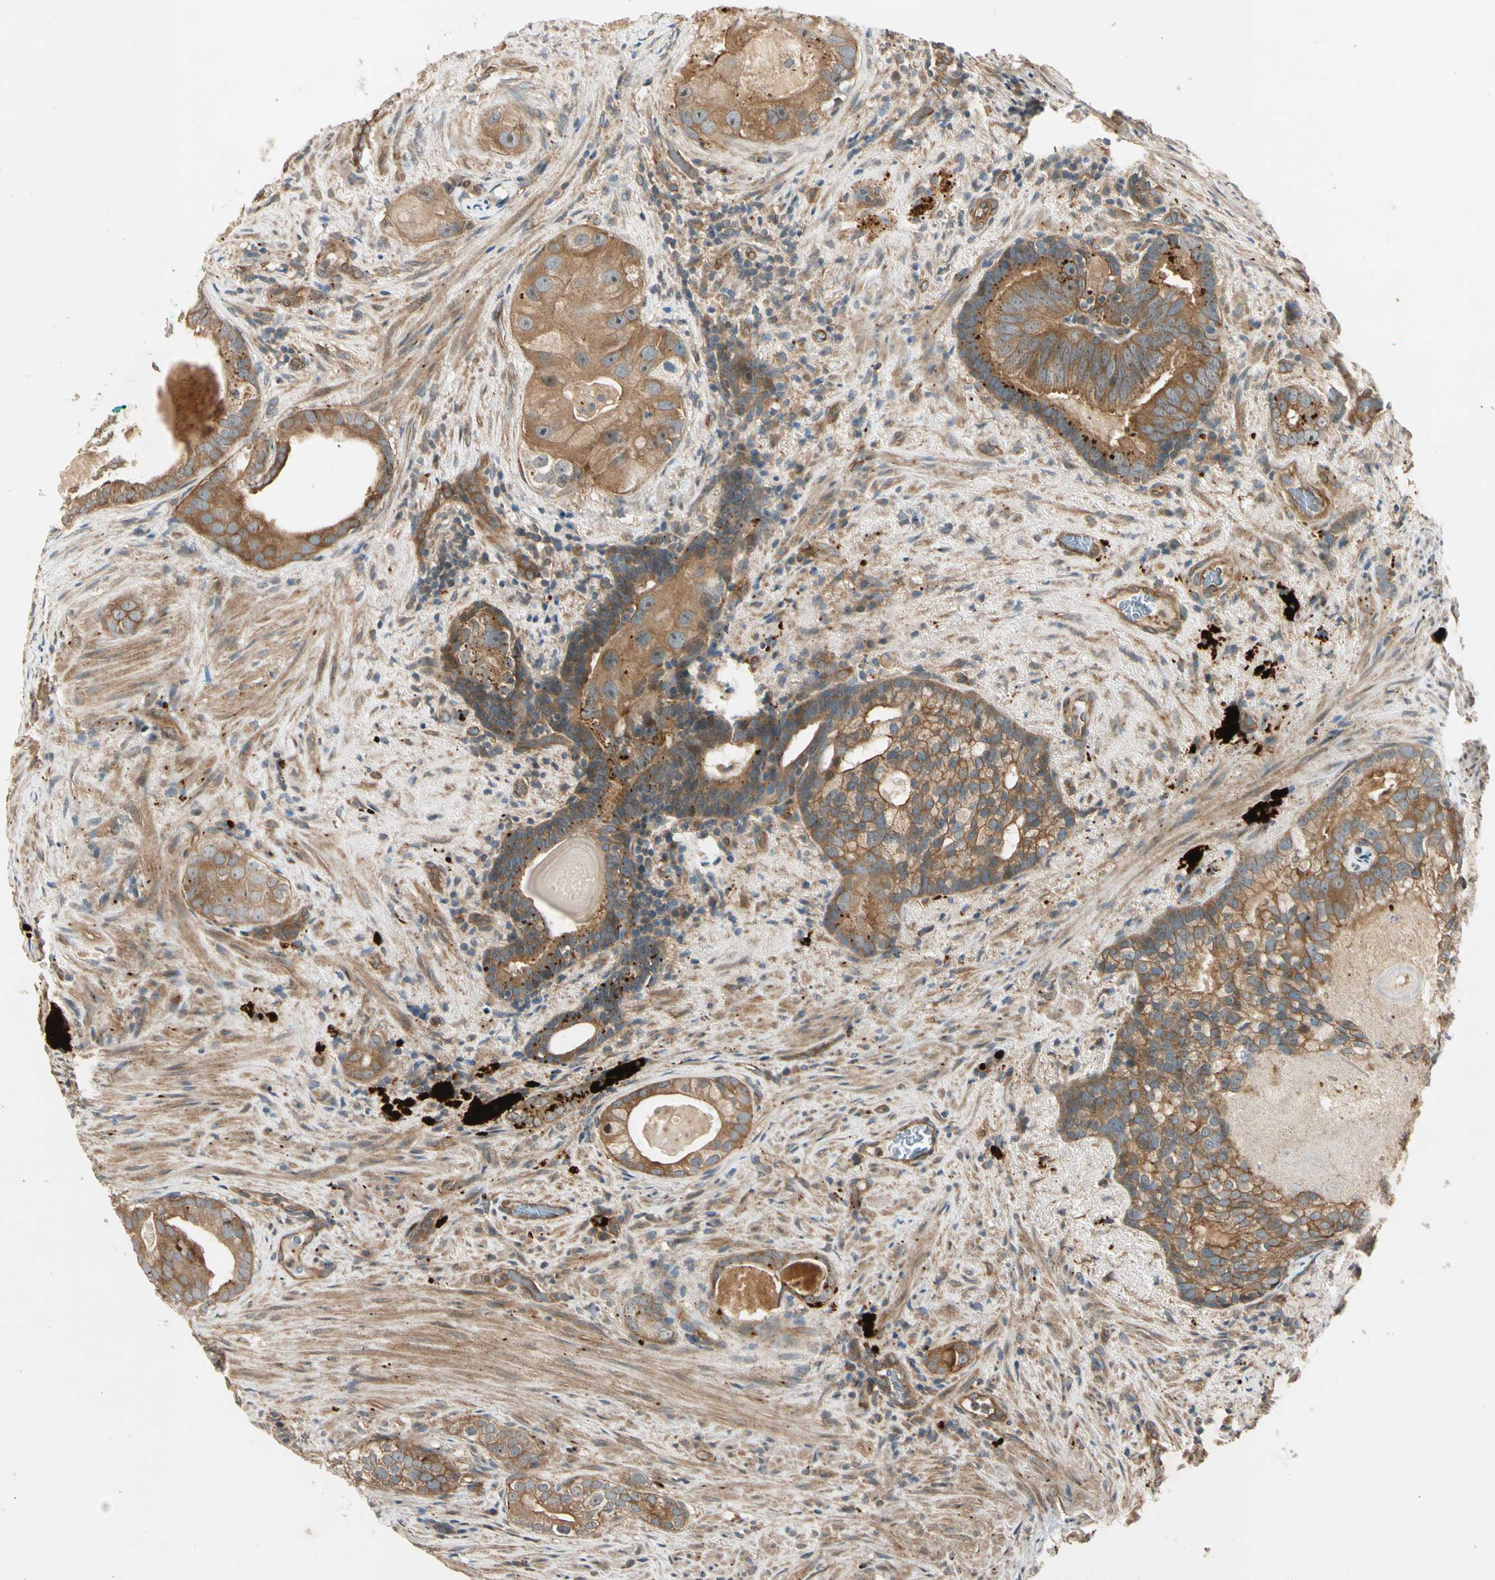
{"staining": {"intensity": "weak", "quantity": ">75%", "location": "cytoplasmic/membranous"}, "tissue": "prostate cancer", "cell_type": "Tumor cells", "image_type": "cancer", "snomed": [{"axis": "morphology", "description": "Adenocarcinoma, High grade"}, {"axis": "topography", "description": "Prostate"}], "caption": "This image demonstrates IHC staining of prostate adenocarcinoma (high-grade), with low weak cytoplasmic/membranous positivity in about >75% of tumor cells.", "gene": "ROCK2", "patient": {"sex": "male", "age": 66}}